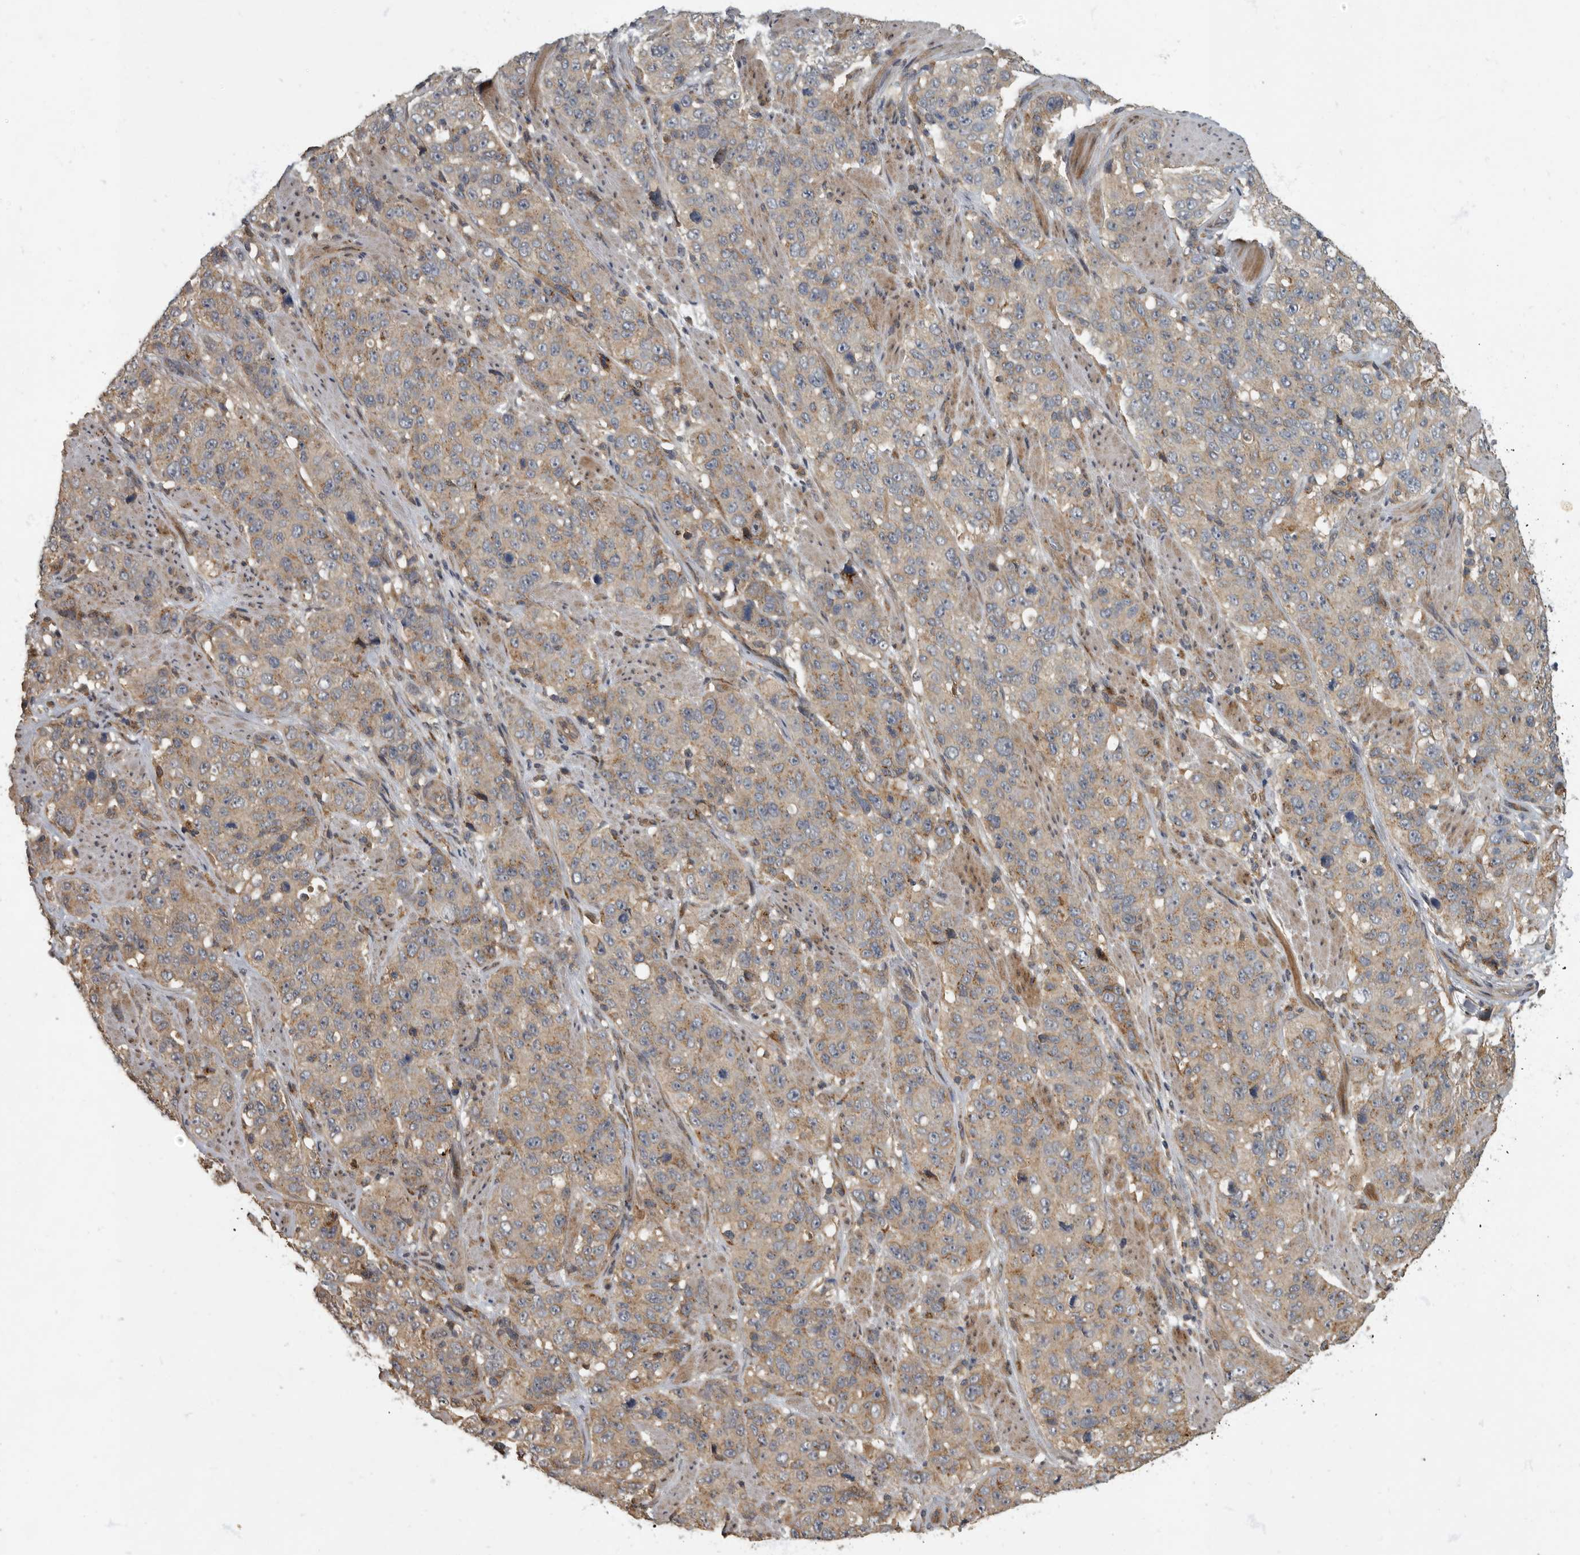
{"staining": {"intensity": "weak", "quantity": "<25%", "location": "cytoplasmic/membranous"}, "tissue": "stomach cancer", "cell_type": "Tumor cells", "image_type": "cancer", "snomed": [{"axis": "morphology", "description": "Adenocarcinoma, NOS"}, {"axis": "topography", "description": "Stomach"}], "caption": "Tumor cells show no significant protein positivity in stomach adenocarcinoma.", "gene": "IQCK", "patient": {"sex": "male", "age": 48}}